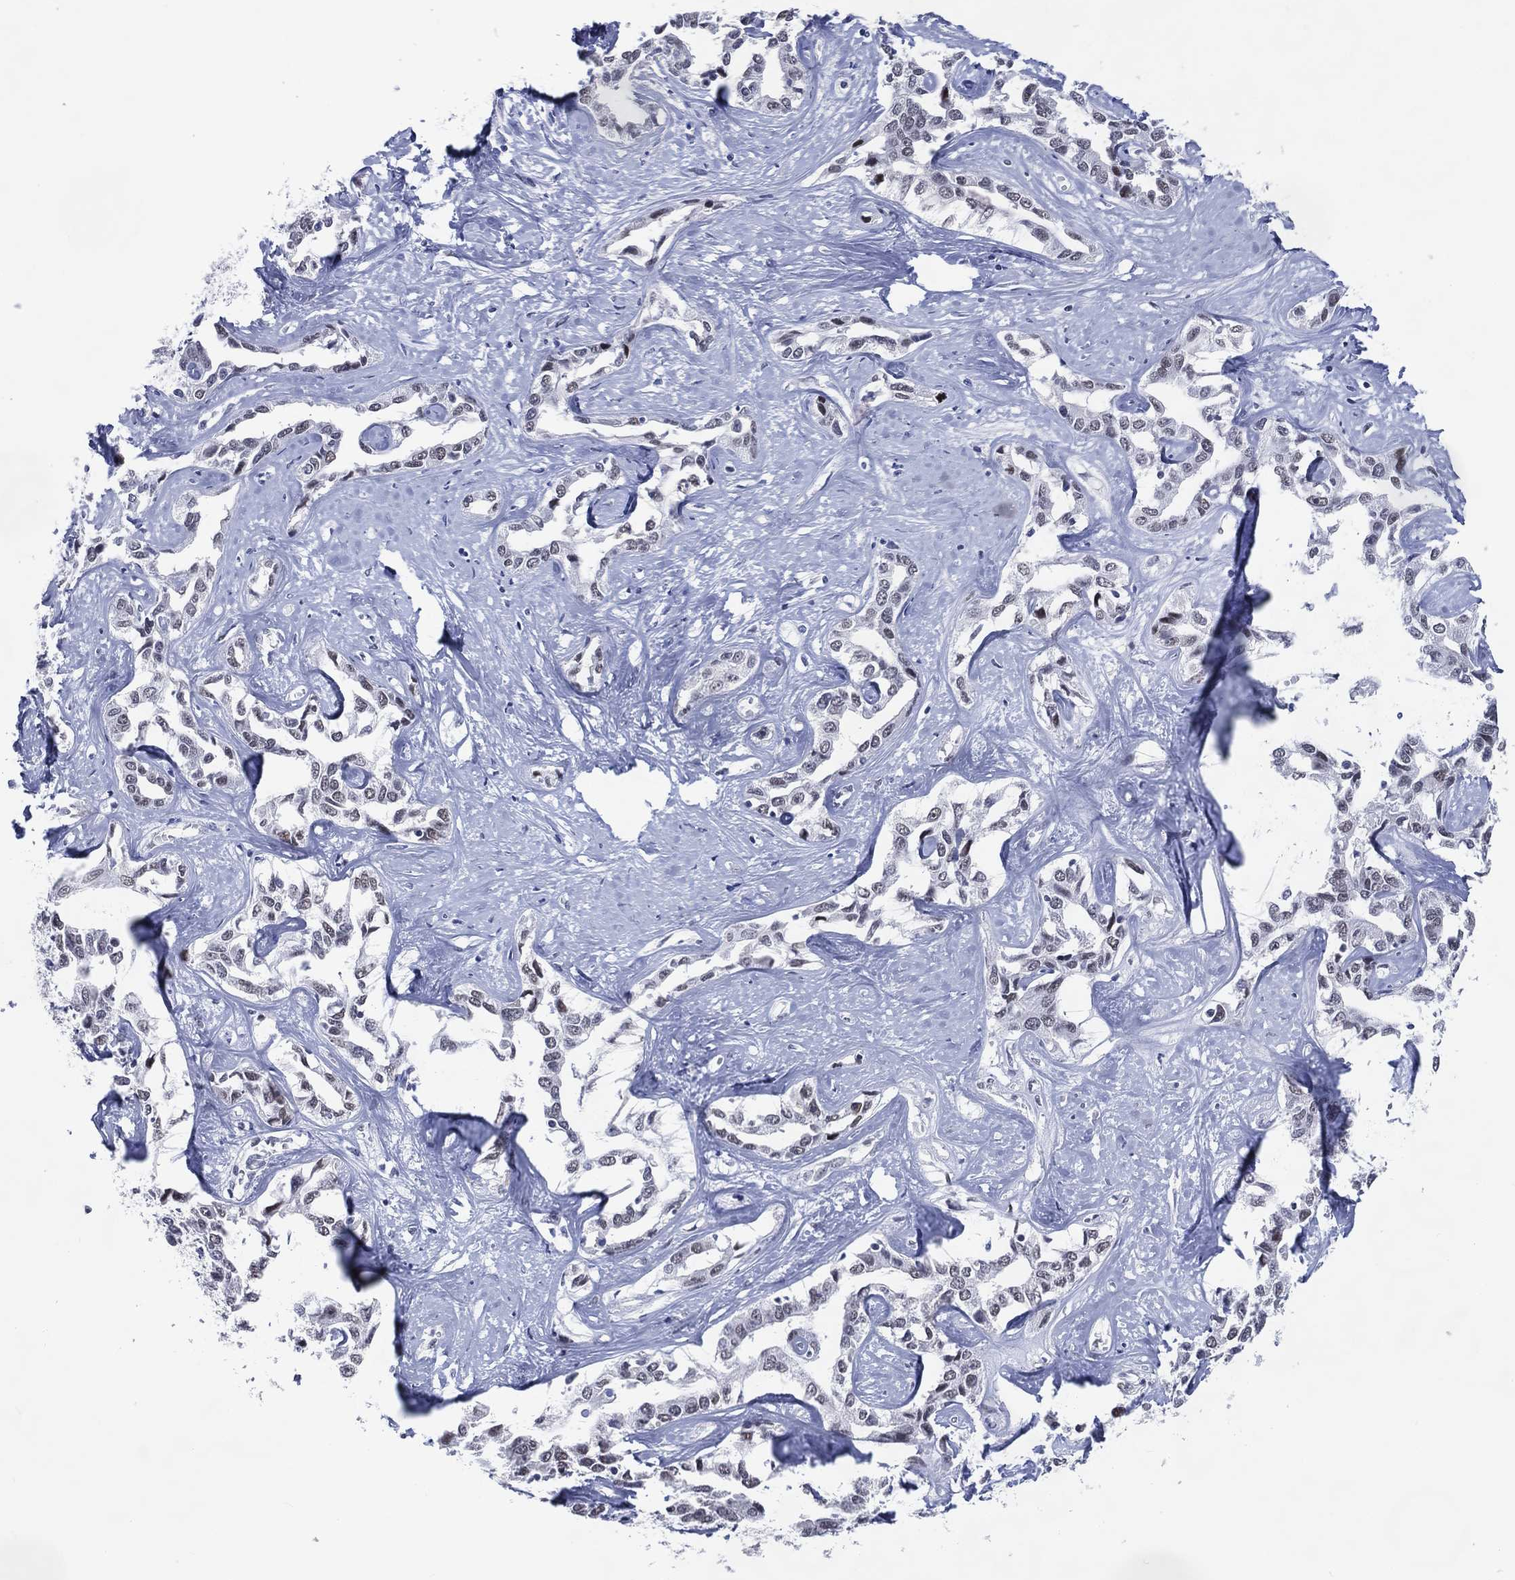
{"staining": {"intensity": "negative", "quantity": "none", "location": "none"}, "tissue": "liver cancer", "cell_type": "Tumor cells", "image_type": "cancer", "snomed": [{"axis": "morphology", "description": "Cholangiocarcinoma"}, {"axis": "topography", "description": "Liver"}], "caption": "Immunohistochemistry (IHC) of liver cholangiocarcinoma exhibits no positivity in tumor cells. (Brightfield microscopy of DAB immunohistochemistry at high magnification).", "gene": "CFAP58", "patient": {"sex": "male", "age": 59}}